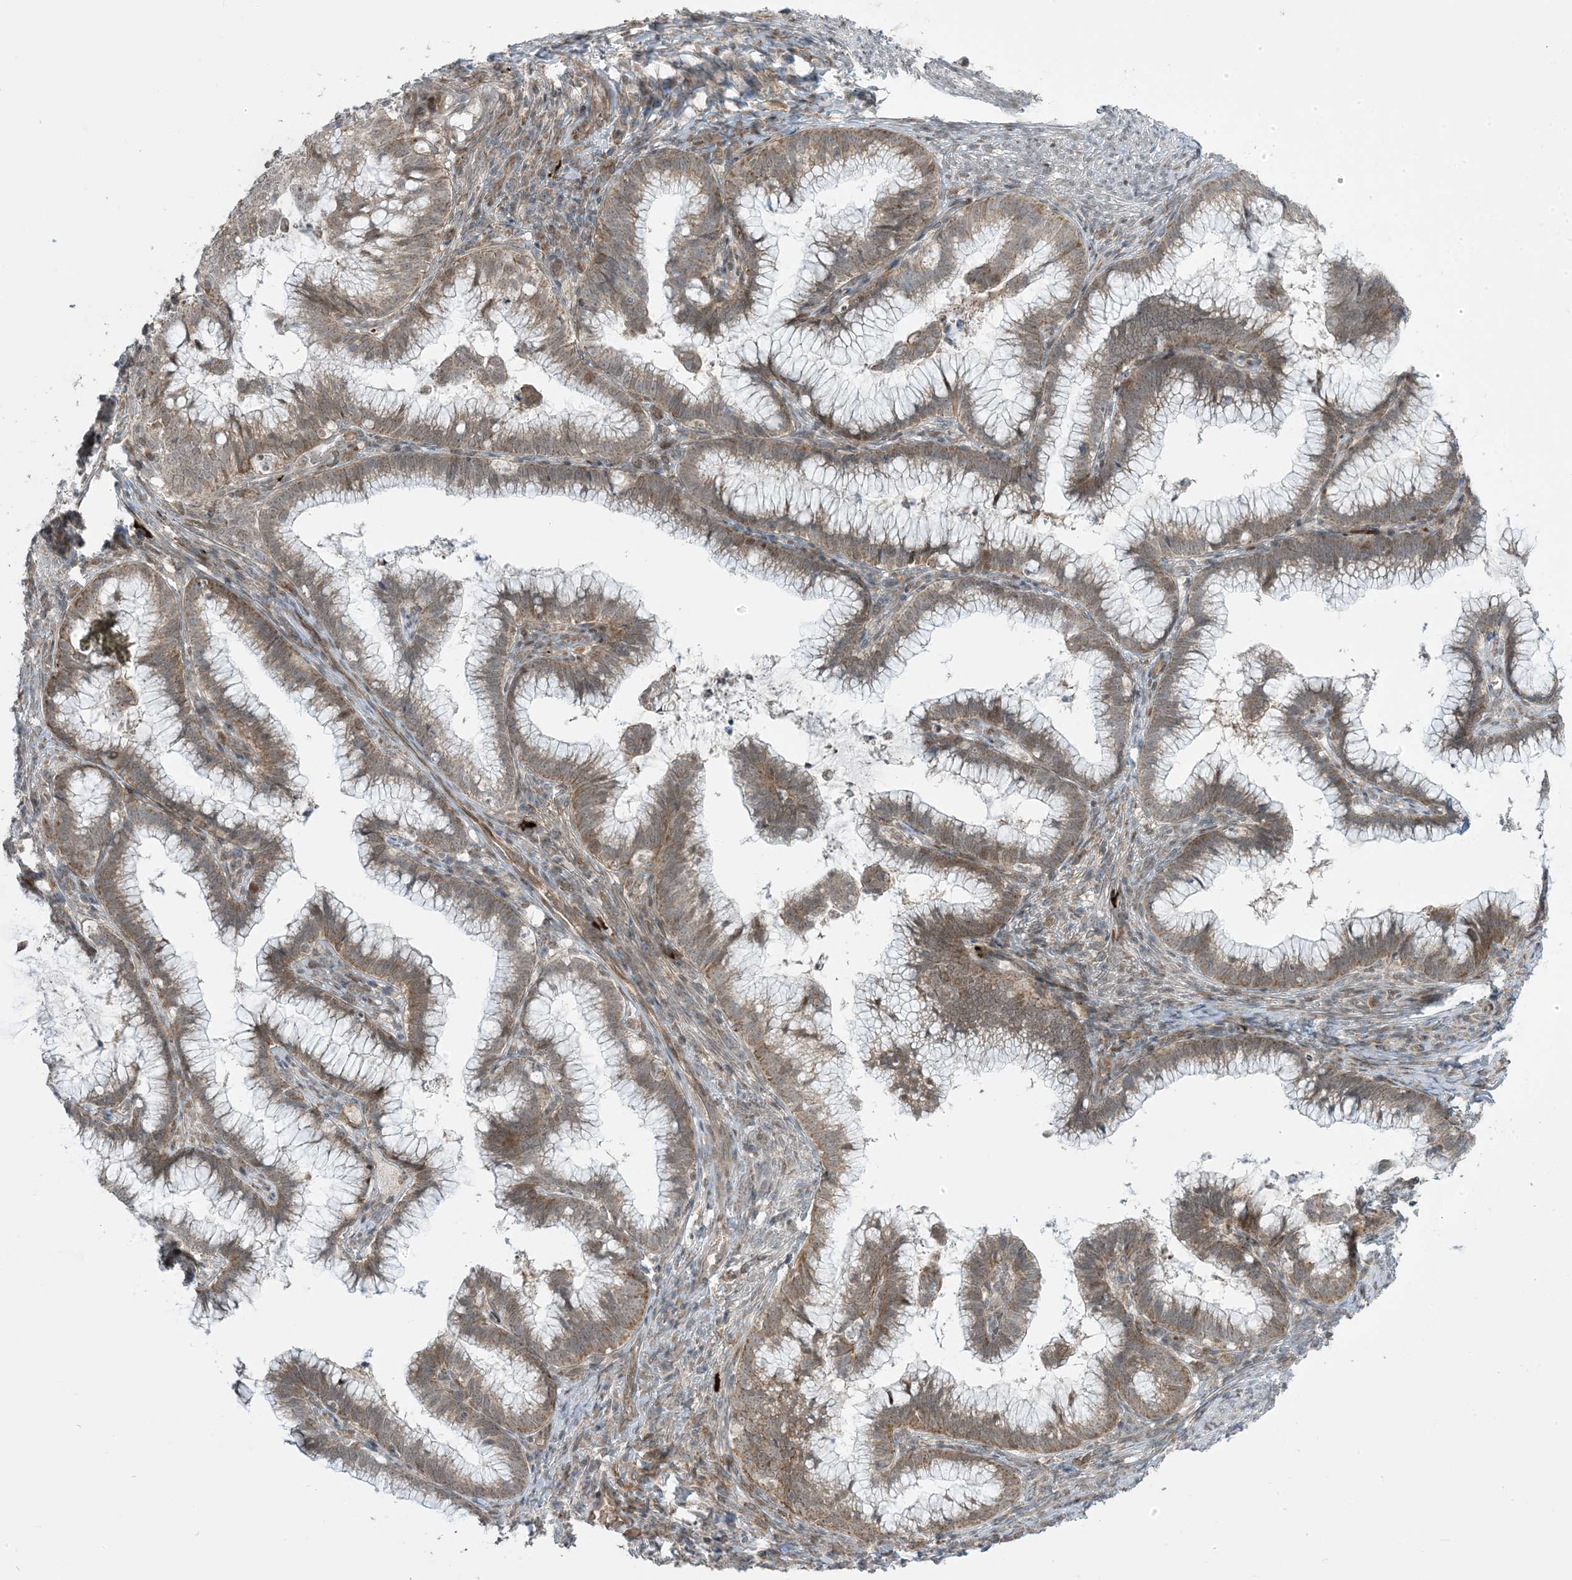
{"staining": {"intensity": "weak", "quantity": ">75%", "location": "cytoplasmic/membranous"}, "tissue": "cervical cancer", "cell_type": "Tumor cells", "image_type": "cancer", "snomed": [{"axis": "morphology", "description": "Adenocarcinoma, NOS"}, {"axis": "topography", "description": "Cervix"}], "caption": "This photomicrograph exhibits immunohistochemistry (IHC) staining of cervical cancer (adenocarcinoma), with low weak cytoplasmic/membranous positivity in about >75% of tumor cells.", "gene": "PHLDB2", "patient": {"sex": "female", "age": 36}}